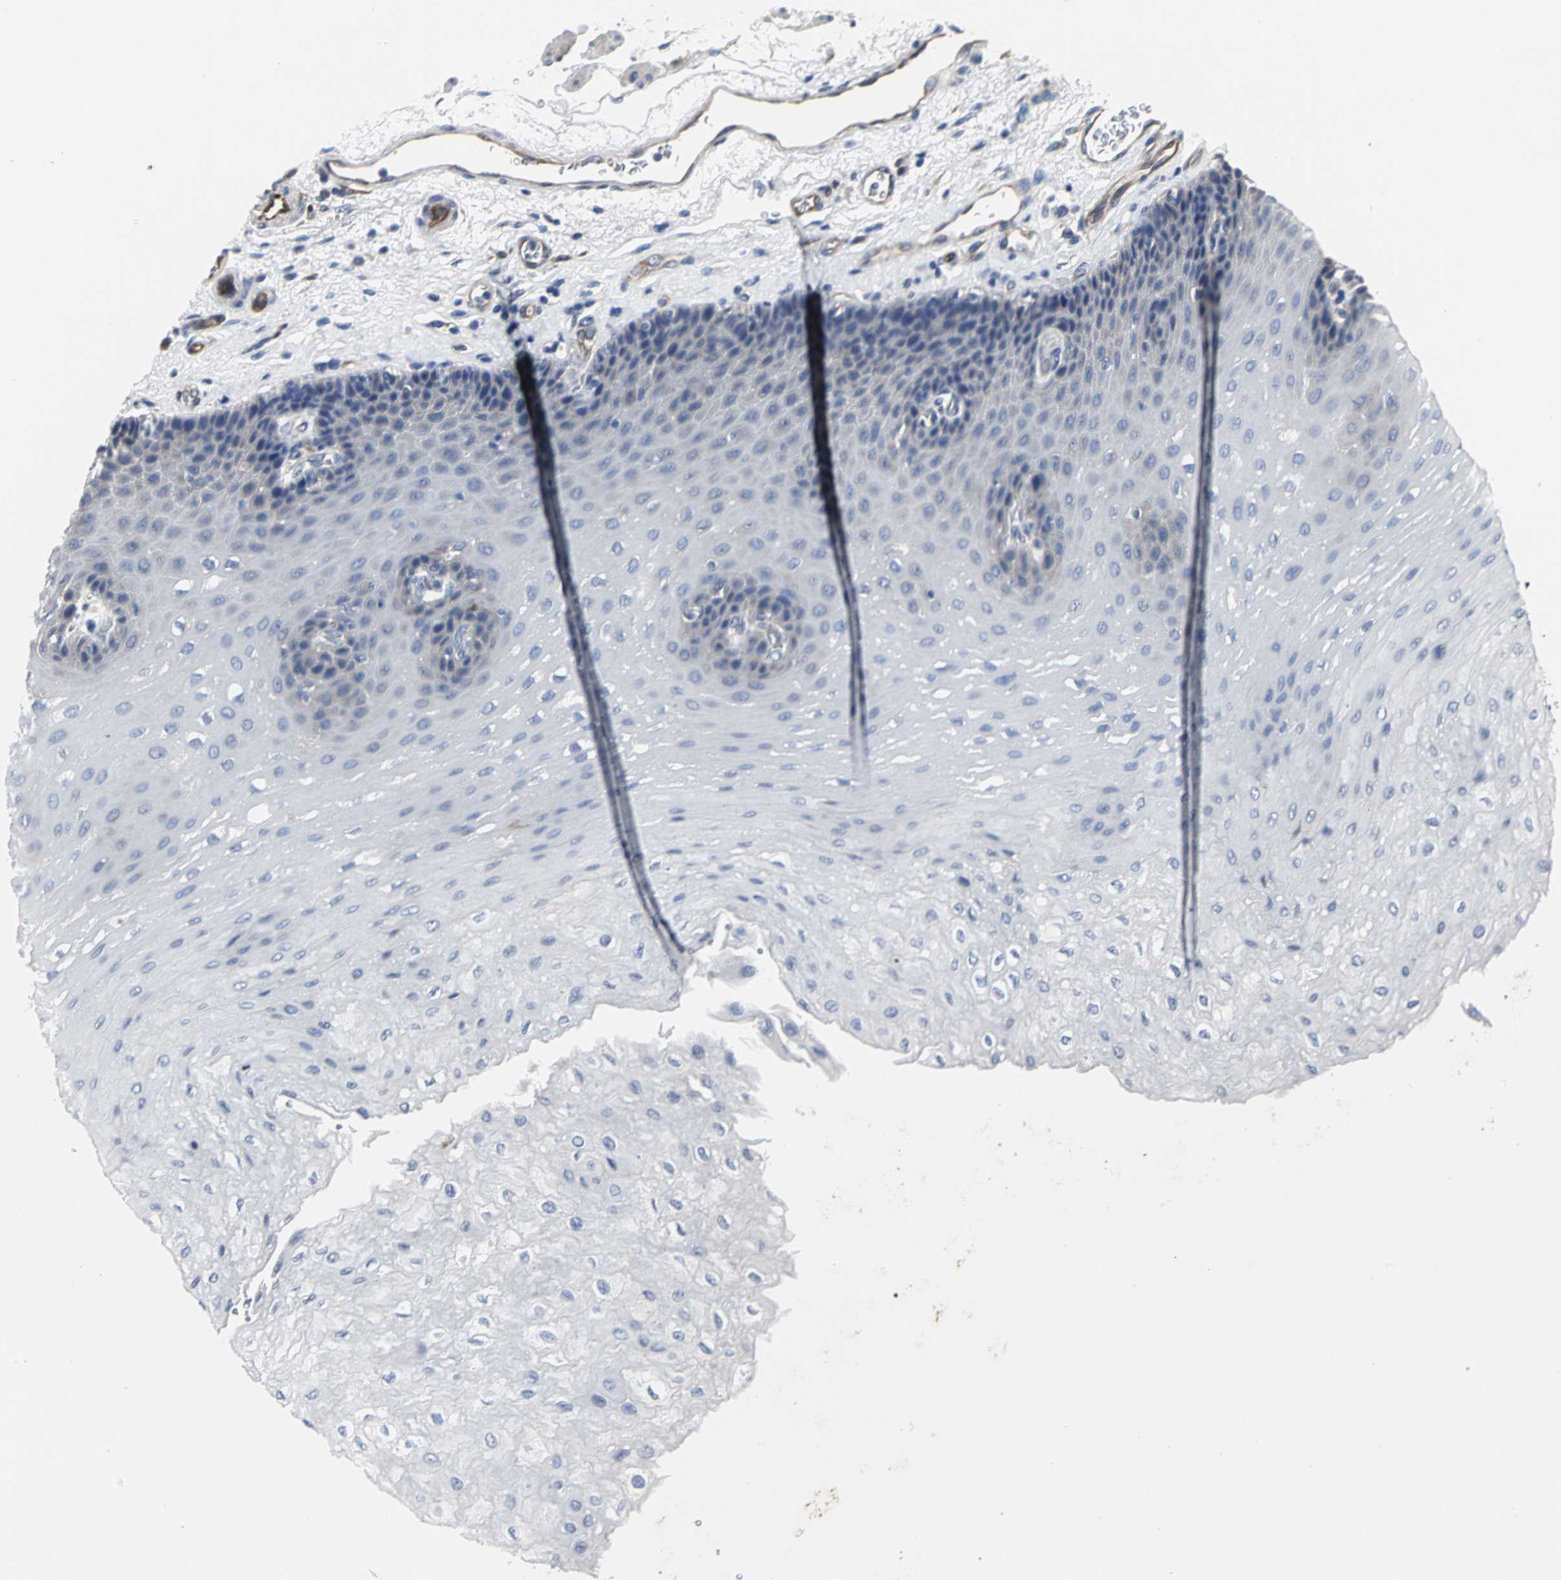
{"staining": {"intensity": "weak", "quantity": "<25%", "location": "cytoplasmic/membranous"}, "tissue": "esophagus", "cell_type": "Squamous epithelial cells", "image_type": "normal", "snomed": [{"axis": "morphology", "description": "Normal tissue, NOS"}, {"axis": "topography", "description": "Esophagus"}], "caption": "This is an immunohistochemistry (IHC) photomicrograph of unremarkable human esophagus. There is no expression in squamous epithelial cells.", "gene": "CHRNB1", "patient": {"sex": "female", "age": 72}}